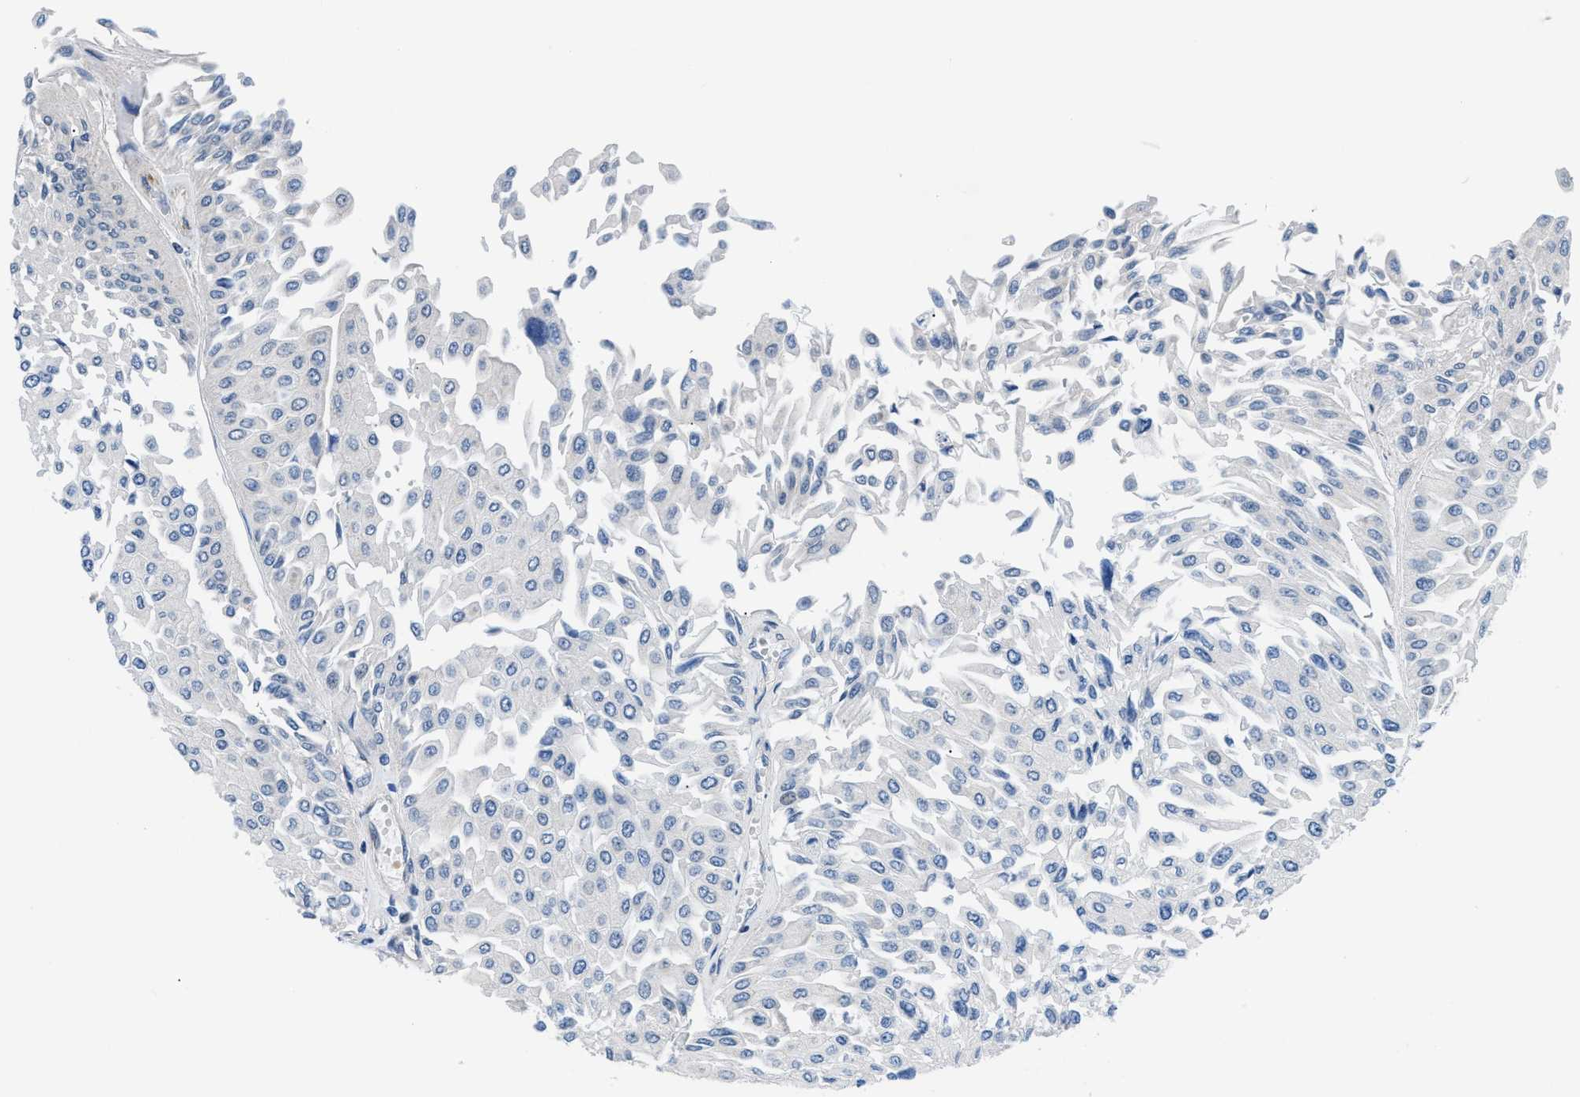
{"staining": {"intensity": "negative", "quantity": "none", "location": "none"}, "tissue": "urothelial cancer", "cell_type": "Tumor cells", "image_type": "cancer", "snomed": [{"axis": "morphology", "description": "Urothelial carcinoma, Low grade"}, {"axis": "topography", "description": "Urinary bladder"}], "caption": "Immunohistochemical staining of urothelial carcinoma (low-grade) displays no significant positivity in tumor cells. (IHC, brightfield microscopy, high magnification).", "gene": "FDCSP", "patient": {"sex": "male", "age": 67}}